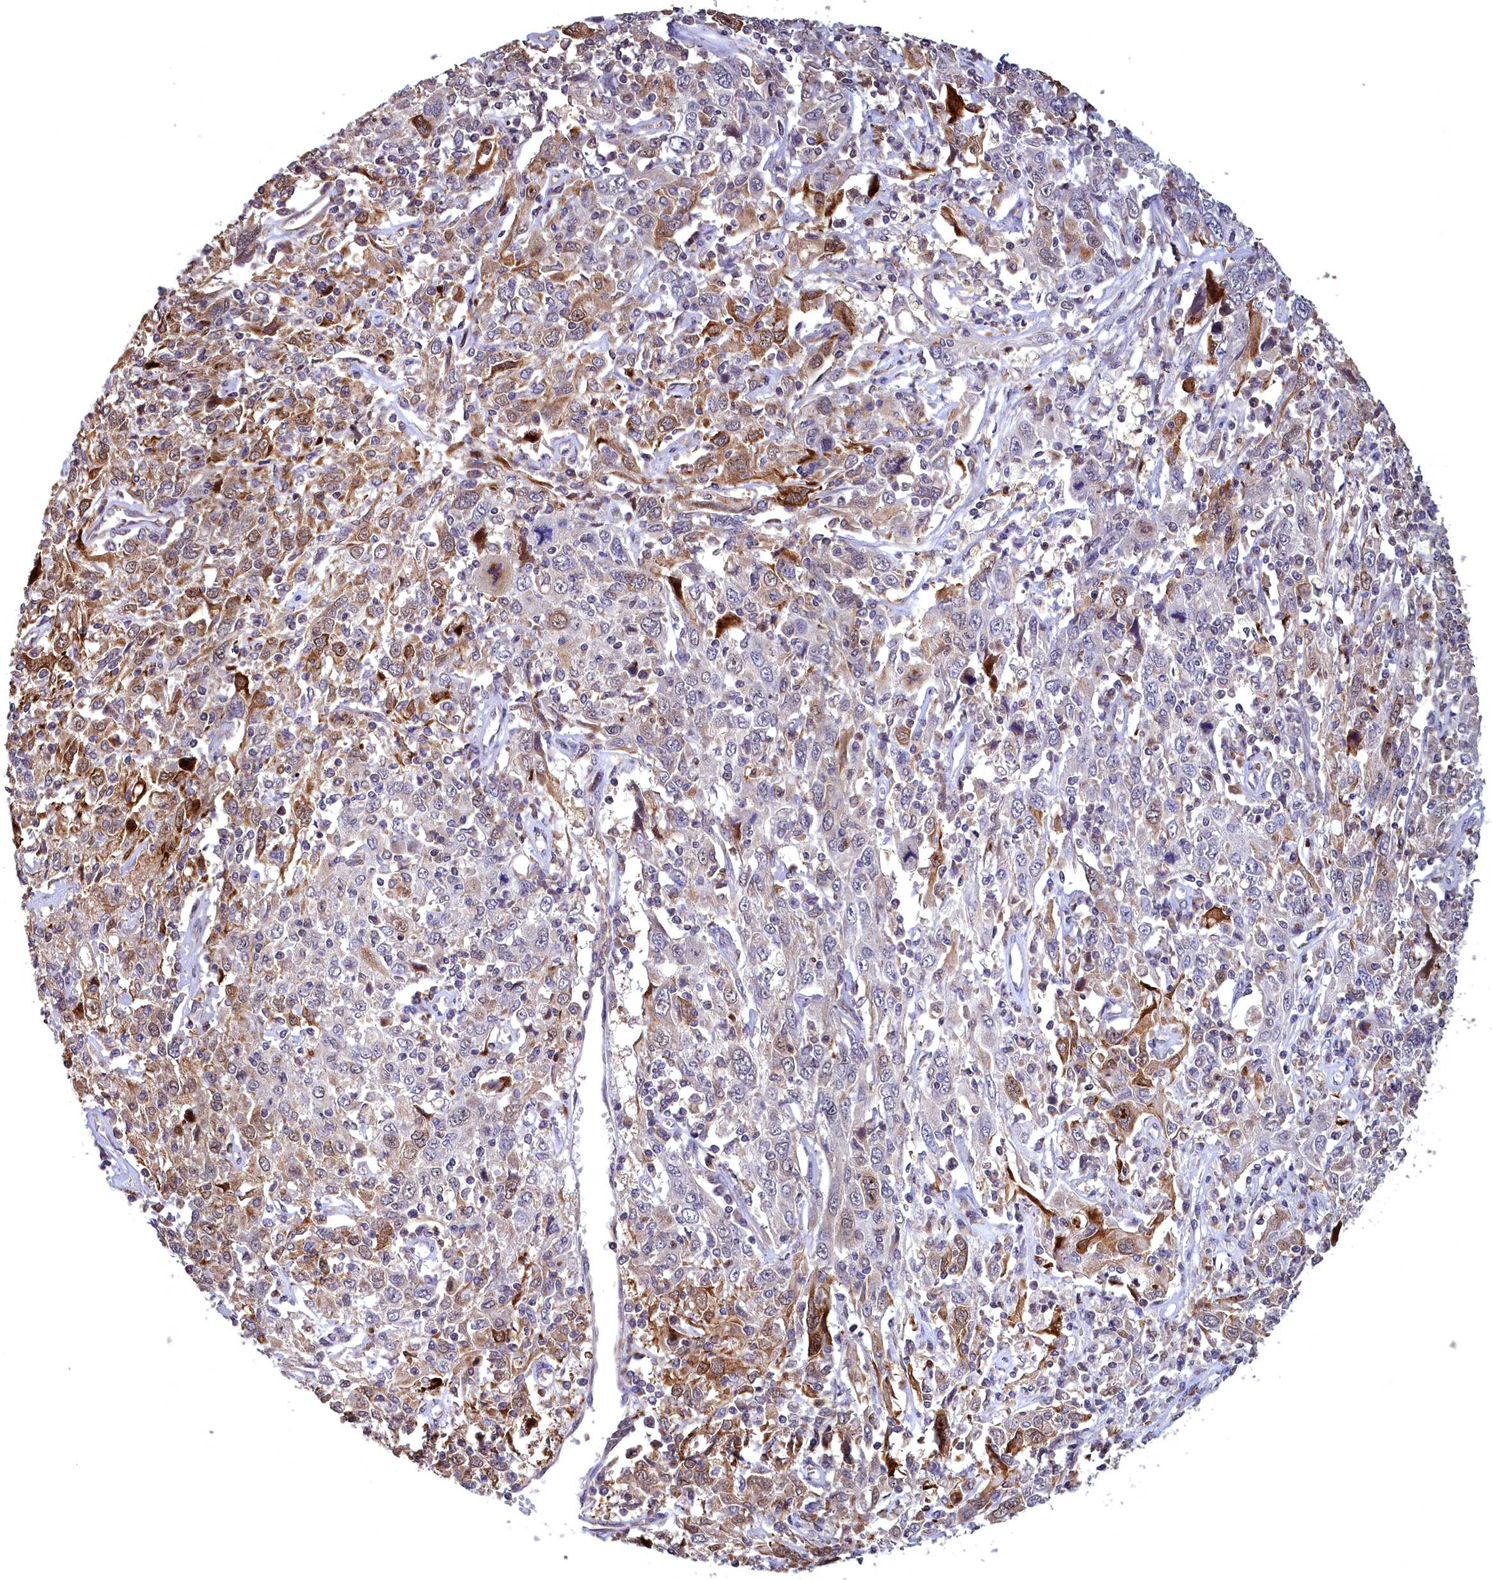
{"staining": {"intensity": "moderate", "quantity": "25%-75%", "location": "cytoplasmic/membranous"}, "tissue": "cervical cancer", "cell_type": "Tumor cells", "image_type": "cancer", "snomed": [{"axis": "morphology", "description": "Squamous cell carcinoma, NOS"}, {"axis": "topography", "description": "Cervix"}], "caption": "Immunohistochemistry (IHC) (DAB (3,3'-diaminobenzidine)) staining of cervical cancer shows moderate cytoplasmic/membranous protein positivity in about 25%-75% of tumor cells.", "gene": "EPB41L4B", "patient": {"sex": "female", "age": 46}}